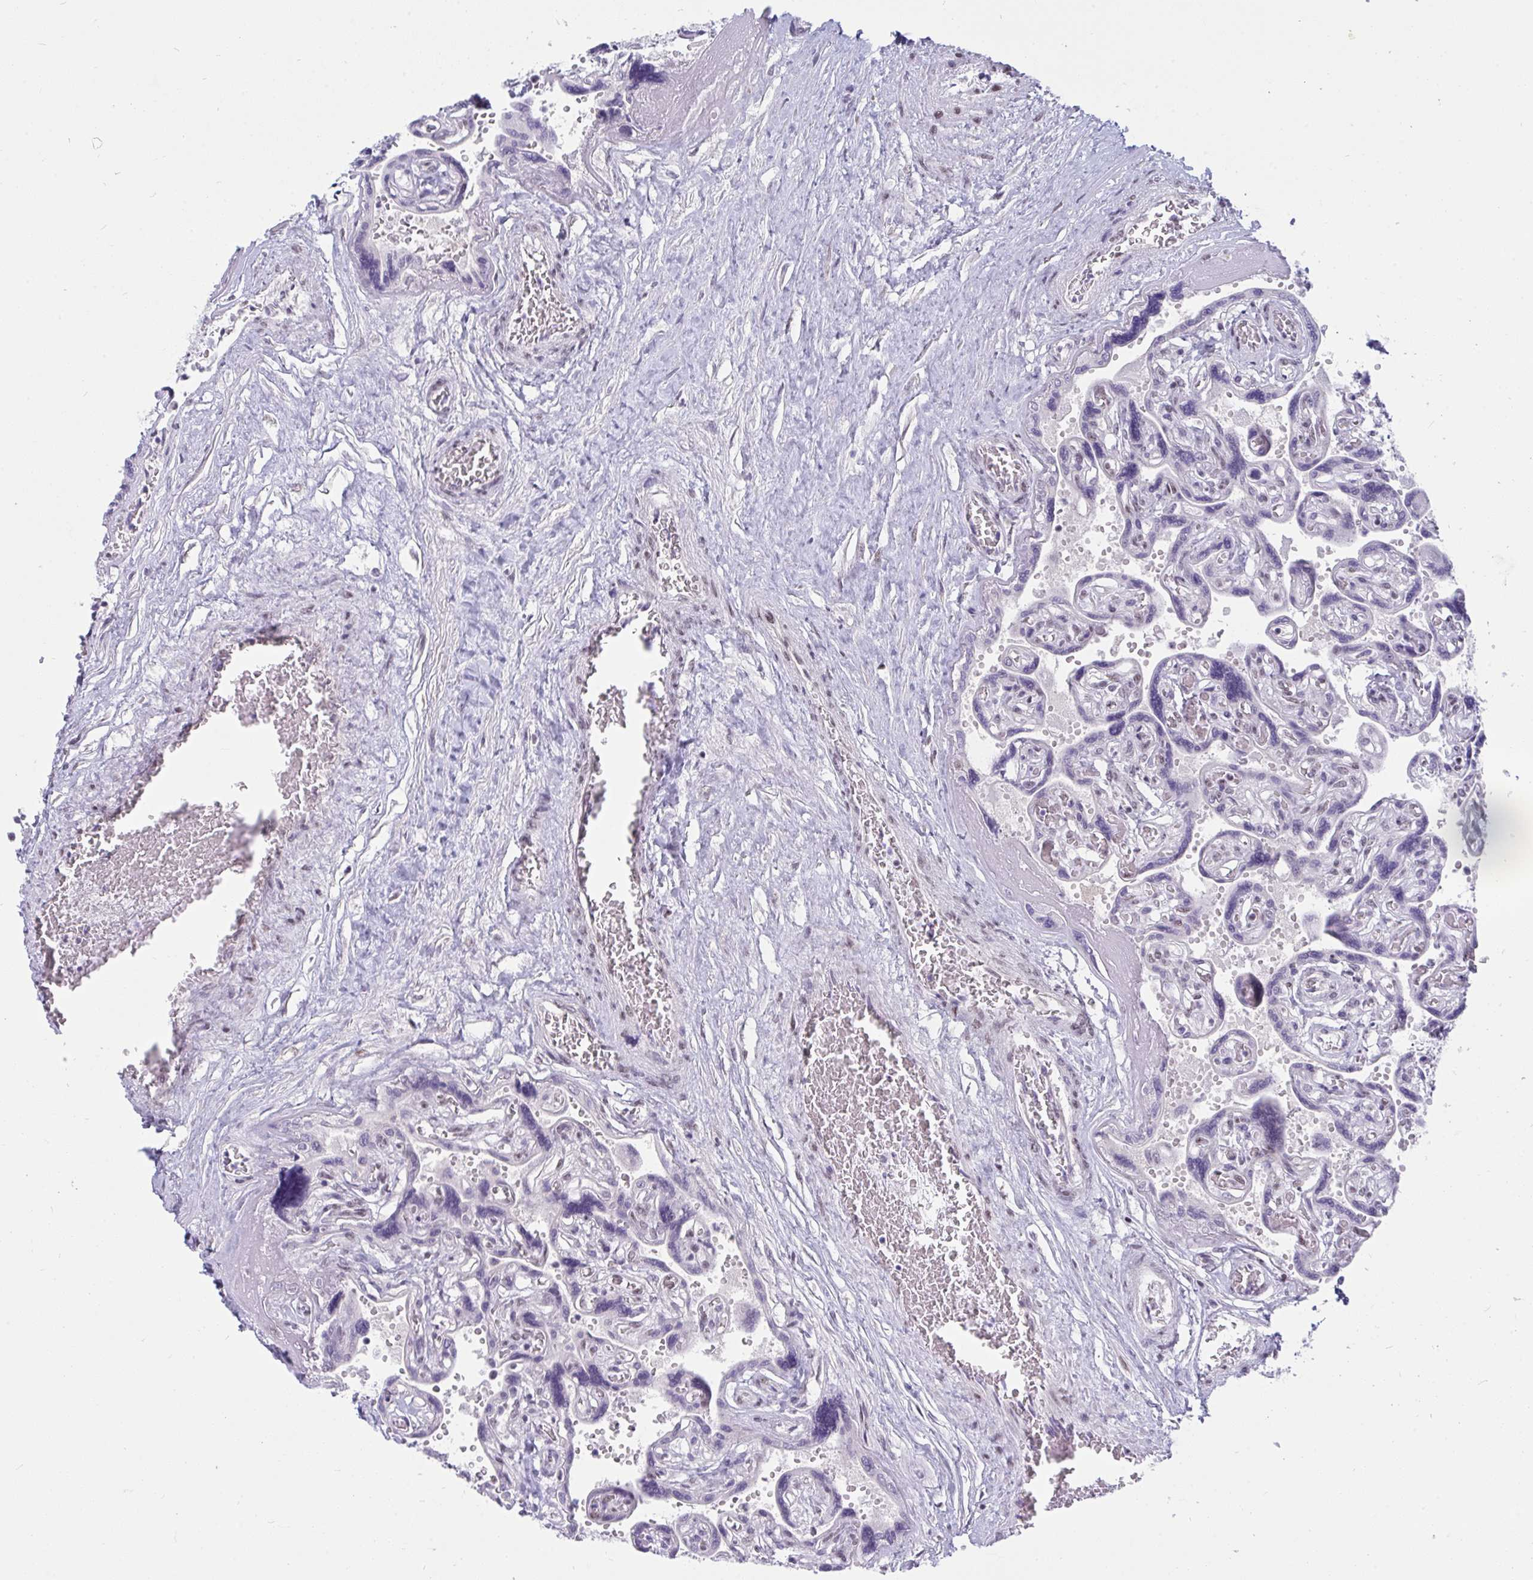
{"staining": {"intensity": "weak", "quantity": ">75%", "location": "nuclear"}, "tissue": "placenta", "cell_type": "Decidual cells", "image_type": "normal", "snomed": [{"axis": "morphology", "description": "Normal tissue, NOS"}, {"axis": "topography", "description": "Placenta"}], "caption": "Immunohistochemistry (DAB) staining of benign human placenta reveals weak nuclear protein positivity in approximately >75% of decidual cells.", "gene": "PRR14", "patient": {"sex": "female", "age": 32}}